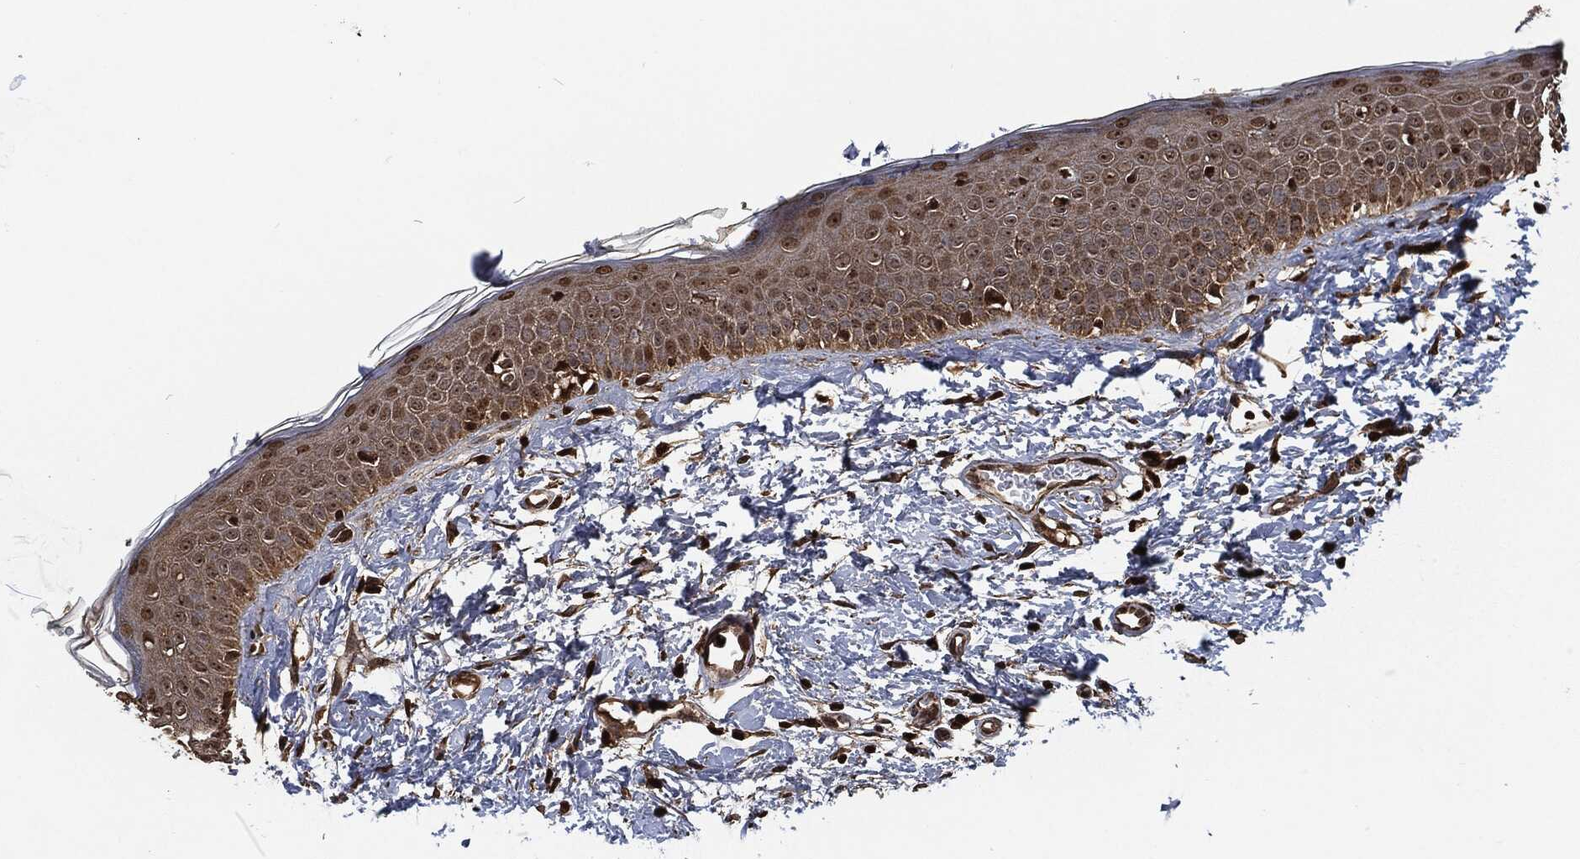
{"staining": {"intensity": "strong", "quantity": ">75%", "location": "nuclear"}, "tissue": "skin", "cell_type": "Fibroblasts", "image_type": "normal", "snomed": [{"axis": "morphology", "description": "Normal tissue, NOS"}, {"axis": "morphology", "description": "Basal cell carcinoma"}, {"axis": "topography", "description": "Skin"}], "caption": "The photomicrograph reveals immunohistochemical staining of benign skin. There is strong nuclear positivity is seen in approximately >75% of fibroblasts.", "gene": "SNAI1", "patient": {"sex": "male", "age": 33}}